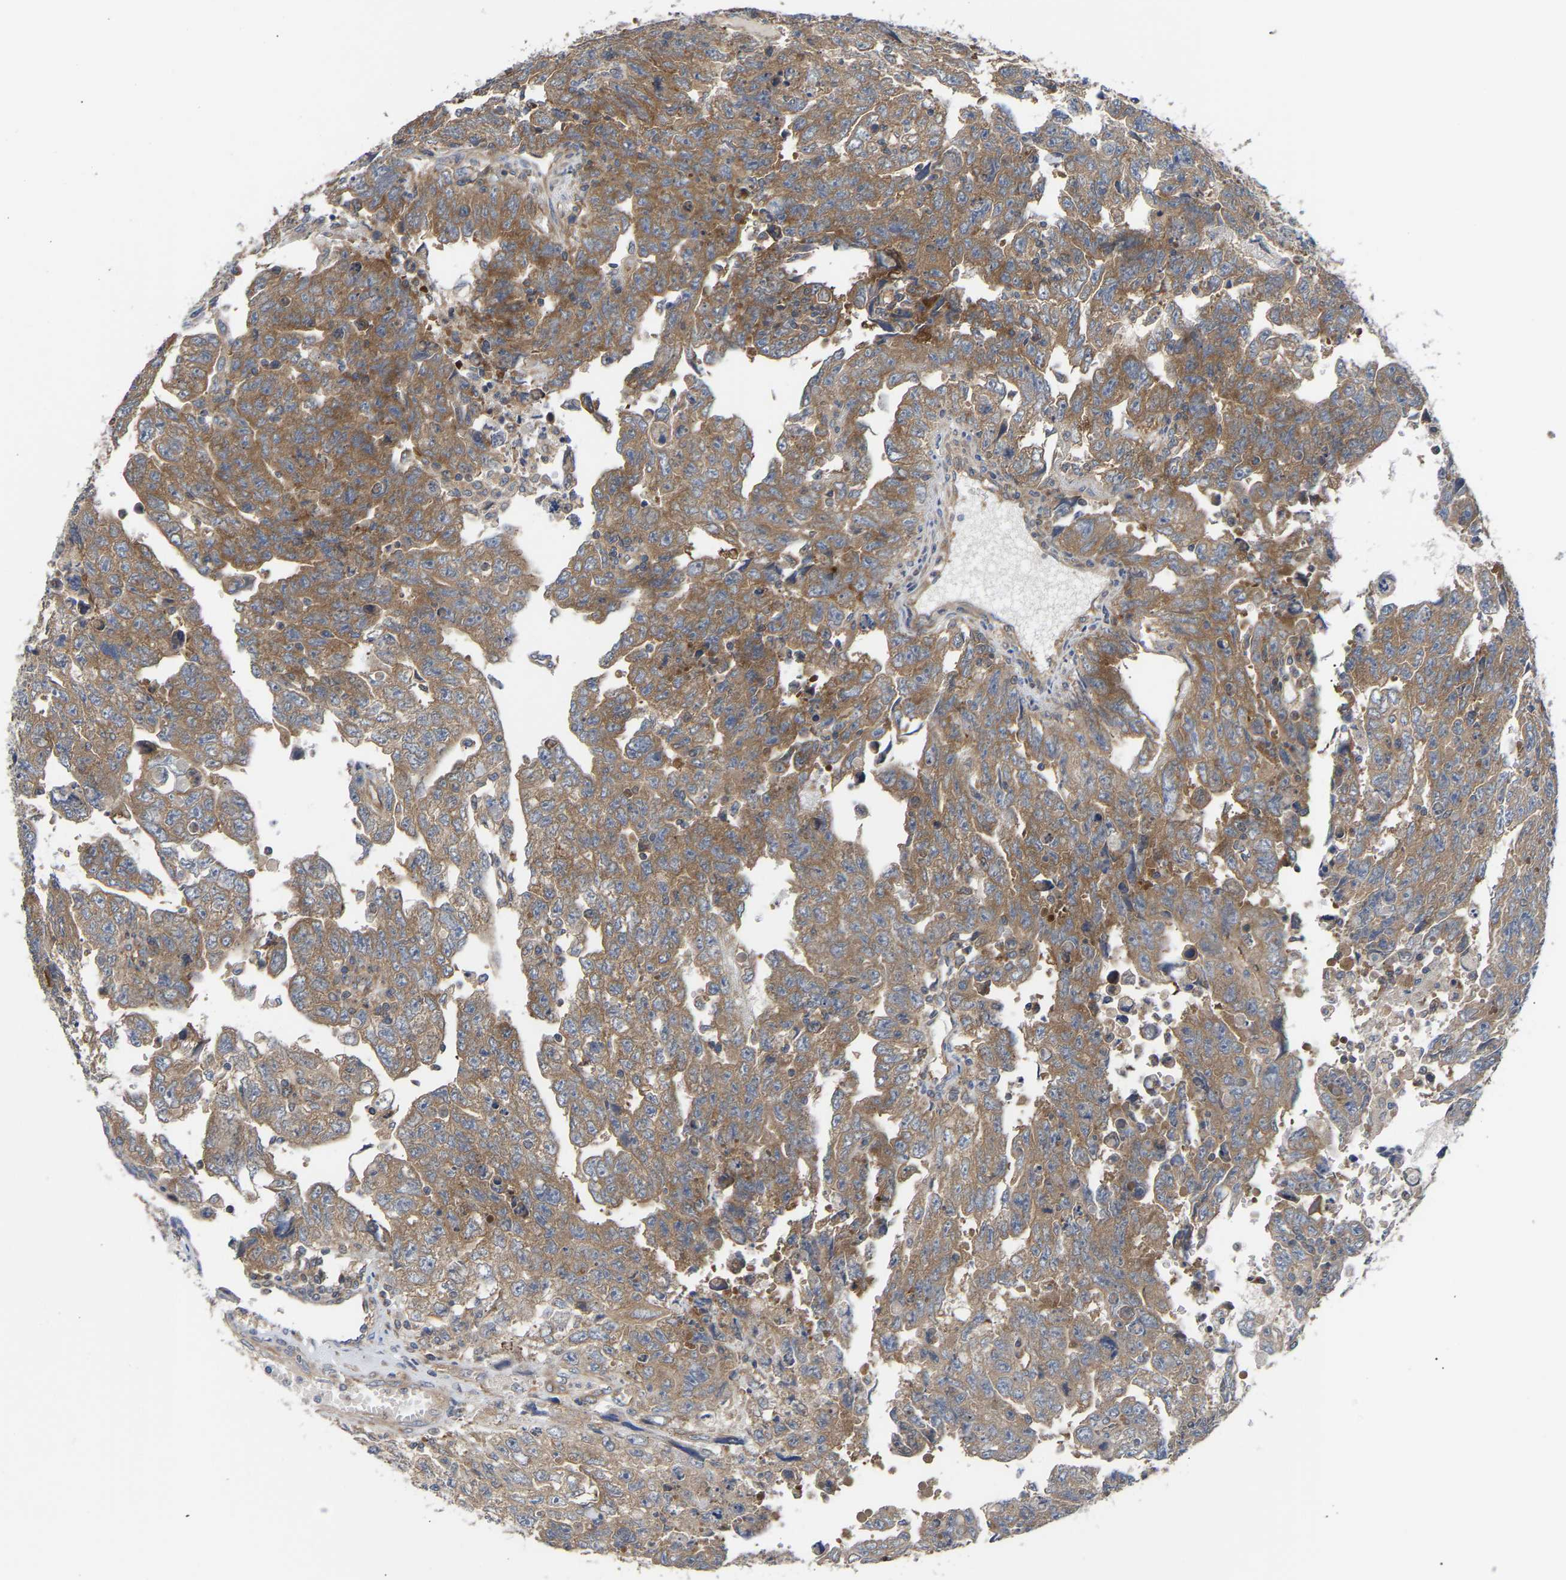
{"staining": {"intensity": "moderate", "quantity": ">75%", "location": "cytoplasmic/membranous"}, "tissue": "testis cancer", "cell_type": "Tumor cells", "image_type": "cancer", "snomed": [{"axis": "morphology", "description": "Carcinoma, Embryonal, NOS"}, {"axis": "topography", "description": "Testis"}], "caption": "Approximately >75% of tumor cells in testis cancer (embryonal carcinoma) demonstrate moderate cytoplasmic/membranous protein expression as visualized by brown immunohistochemical staining.", "gene": "LAPTM4B", "patient": {"sex": "male", "age": 28}}